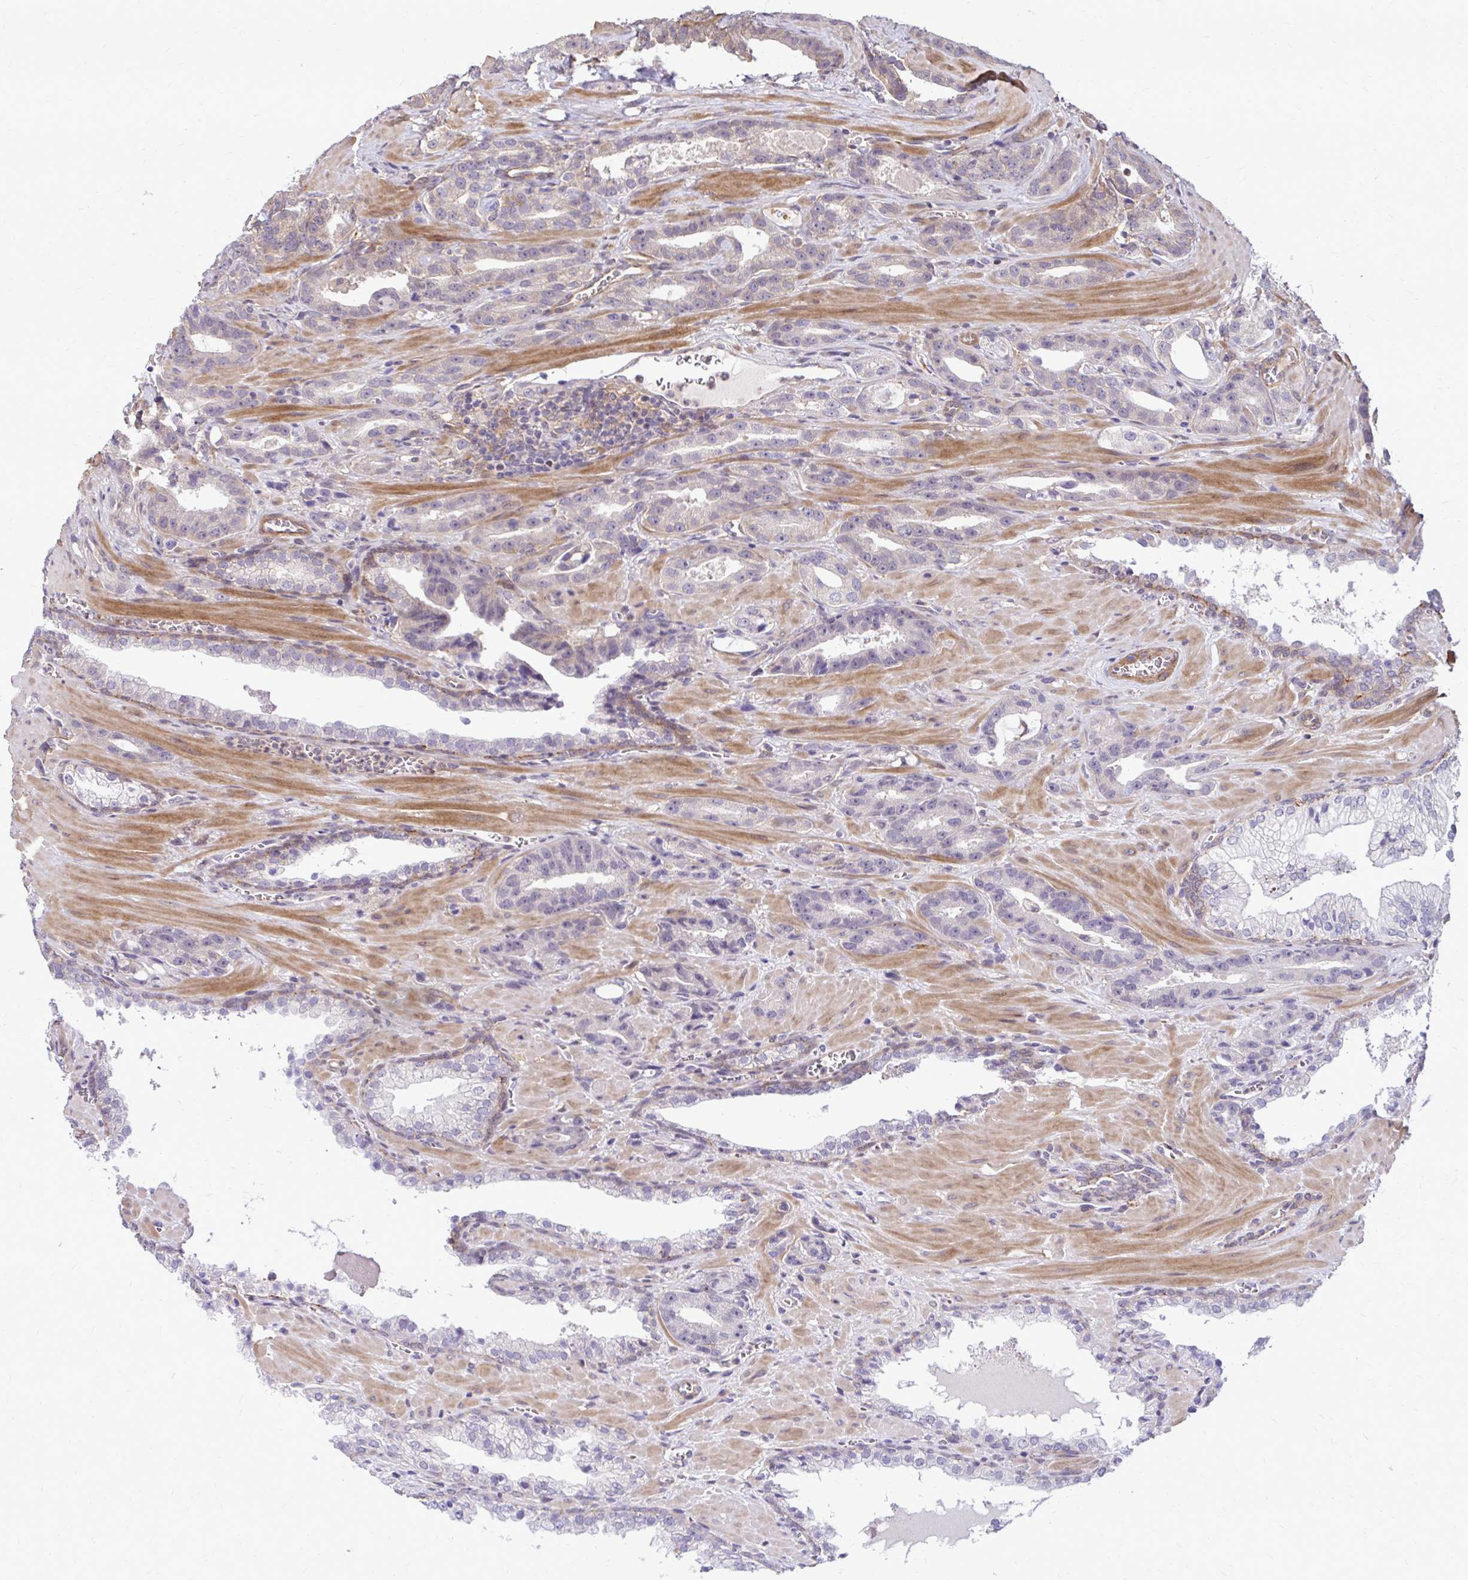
{"staining": {"intensity": "negative", "quantity": "none", "location": "none"}, "tissue": "prostate cancer", "cell_type": "Tumor cells", "image_type": "cancer", "snomed": [{"axis": "morphology", "description": "Adenocarcinoma, High grade"}, {"axis": "topography", "description": "Prostate"}], "caption": "IHC of prostate adenocarcinoma (high-grade) reveals no positivity in tumor cells.", "gene": "TRIP6", "patient": {"sex": "male", "age": 65}}